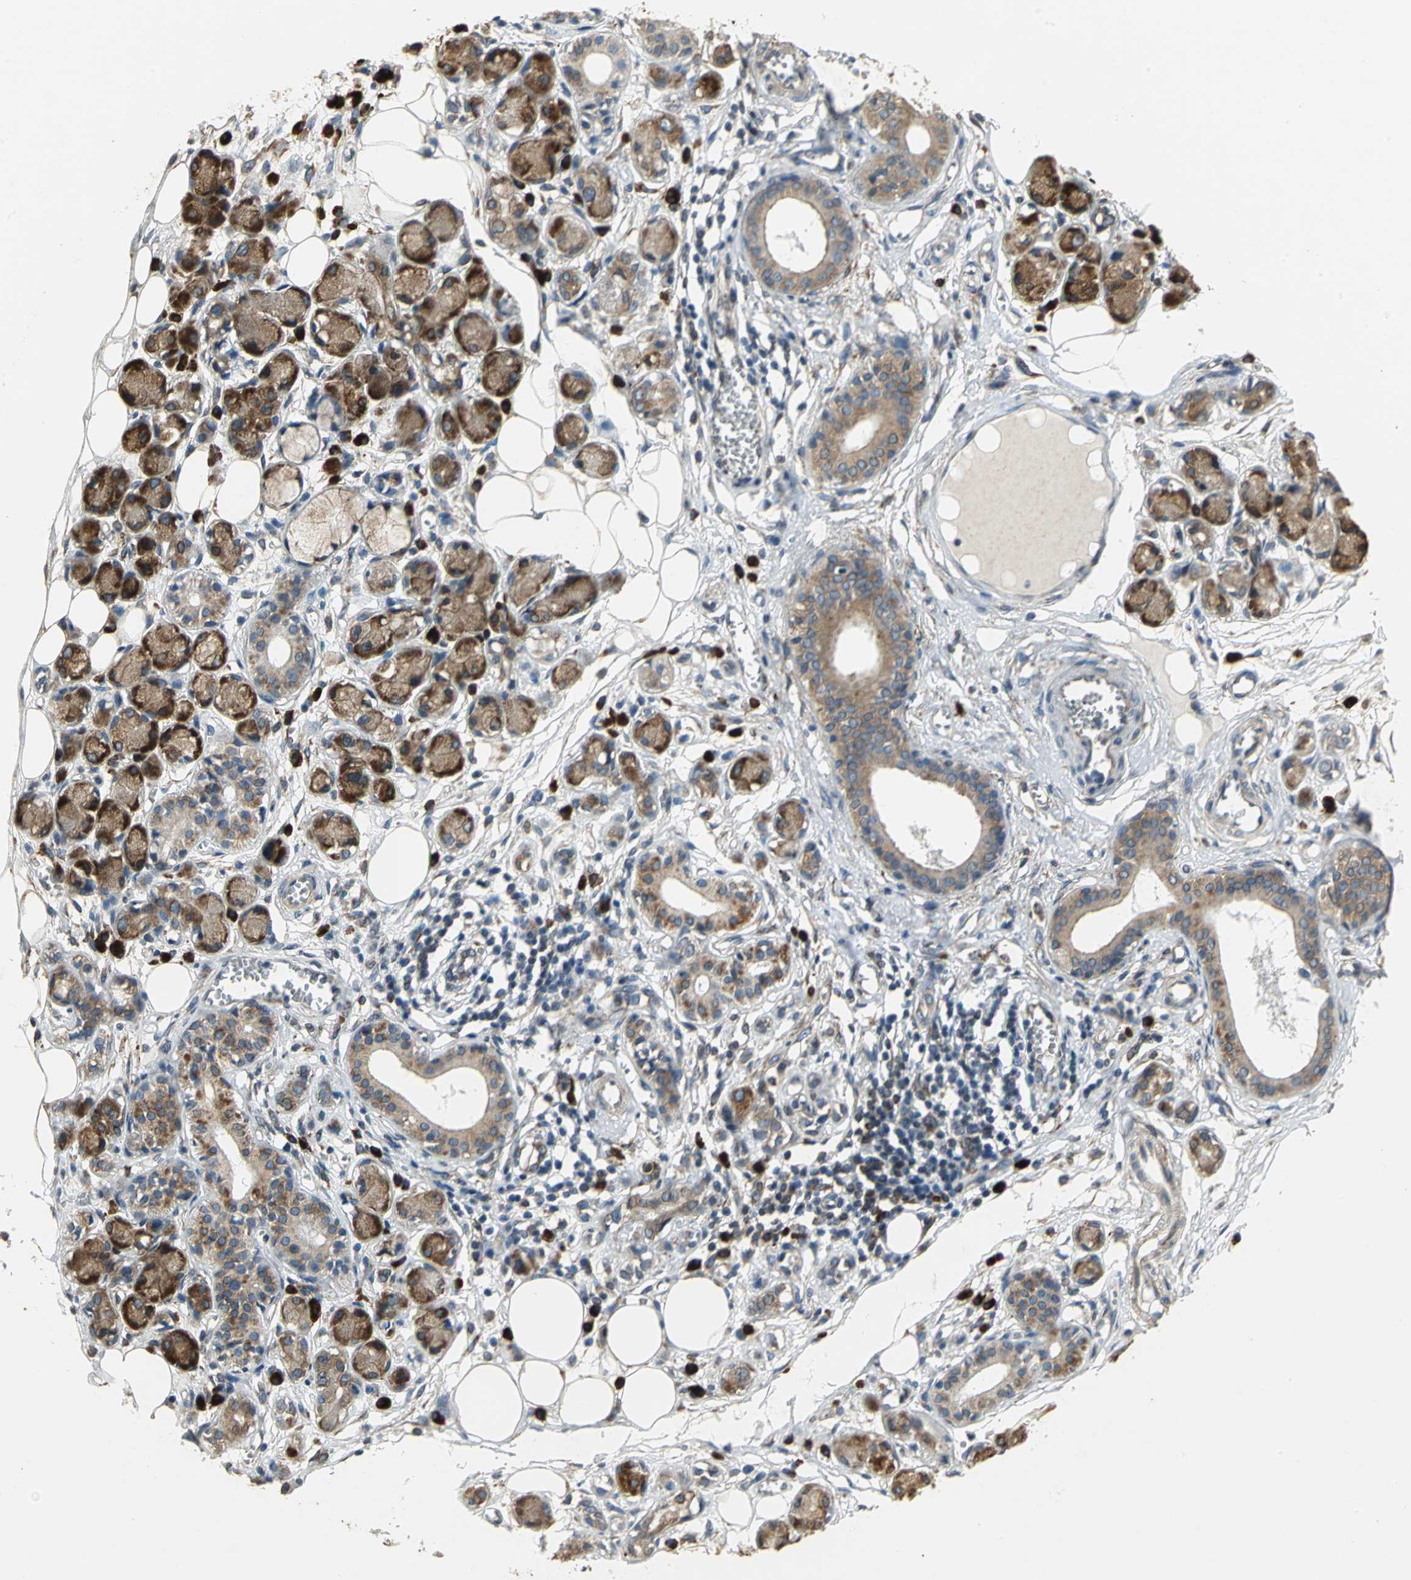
{"staining": {"intensity": "moderate", "quantity": ">75%", "location": "cytoplasmic/membranous"}, "tissue": "adipose tissue", "cell_type": "Adipocytes", "image_type": "normal", "snomed": [{"axis": "morphology", "description": "Normal tissue, NOS"}, {"axis": "morphology", "description": "Inflammation, NOS"}, {"axis": "topography", "description": "Vascular tissue"}, {"axis": "topography", "description": "Salivary gland"}], "caption": "A medium amount of moderate cytoplasmic/membranous positivity is present in approximately >75% of adipocytes in normal adipose tissue.", "gene": "SYVN1", "patient": {"sex": "female", "age": 75}}